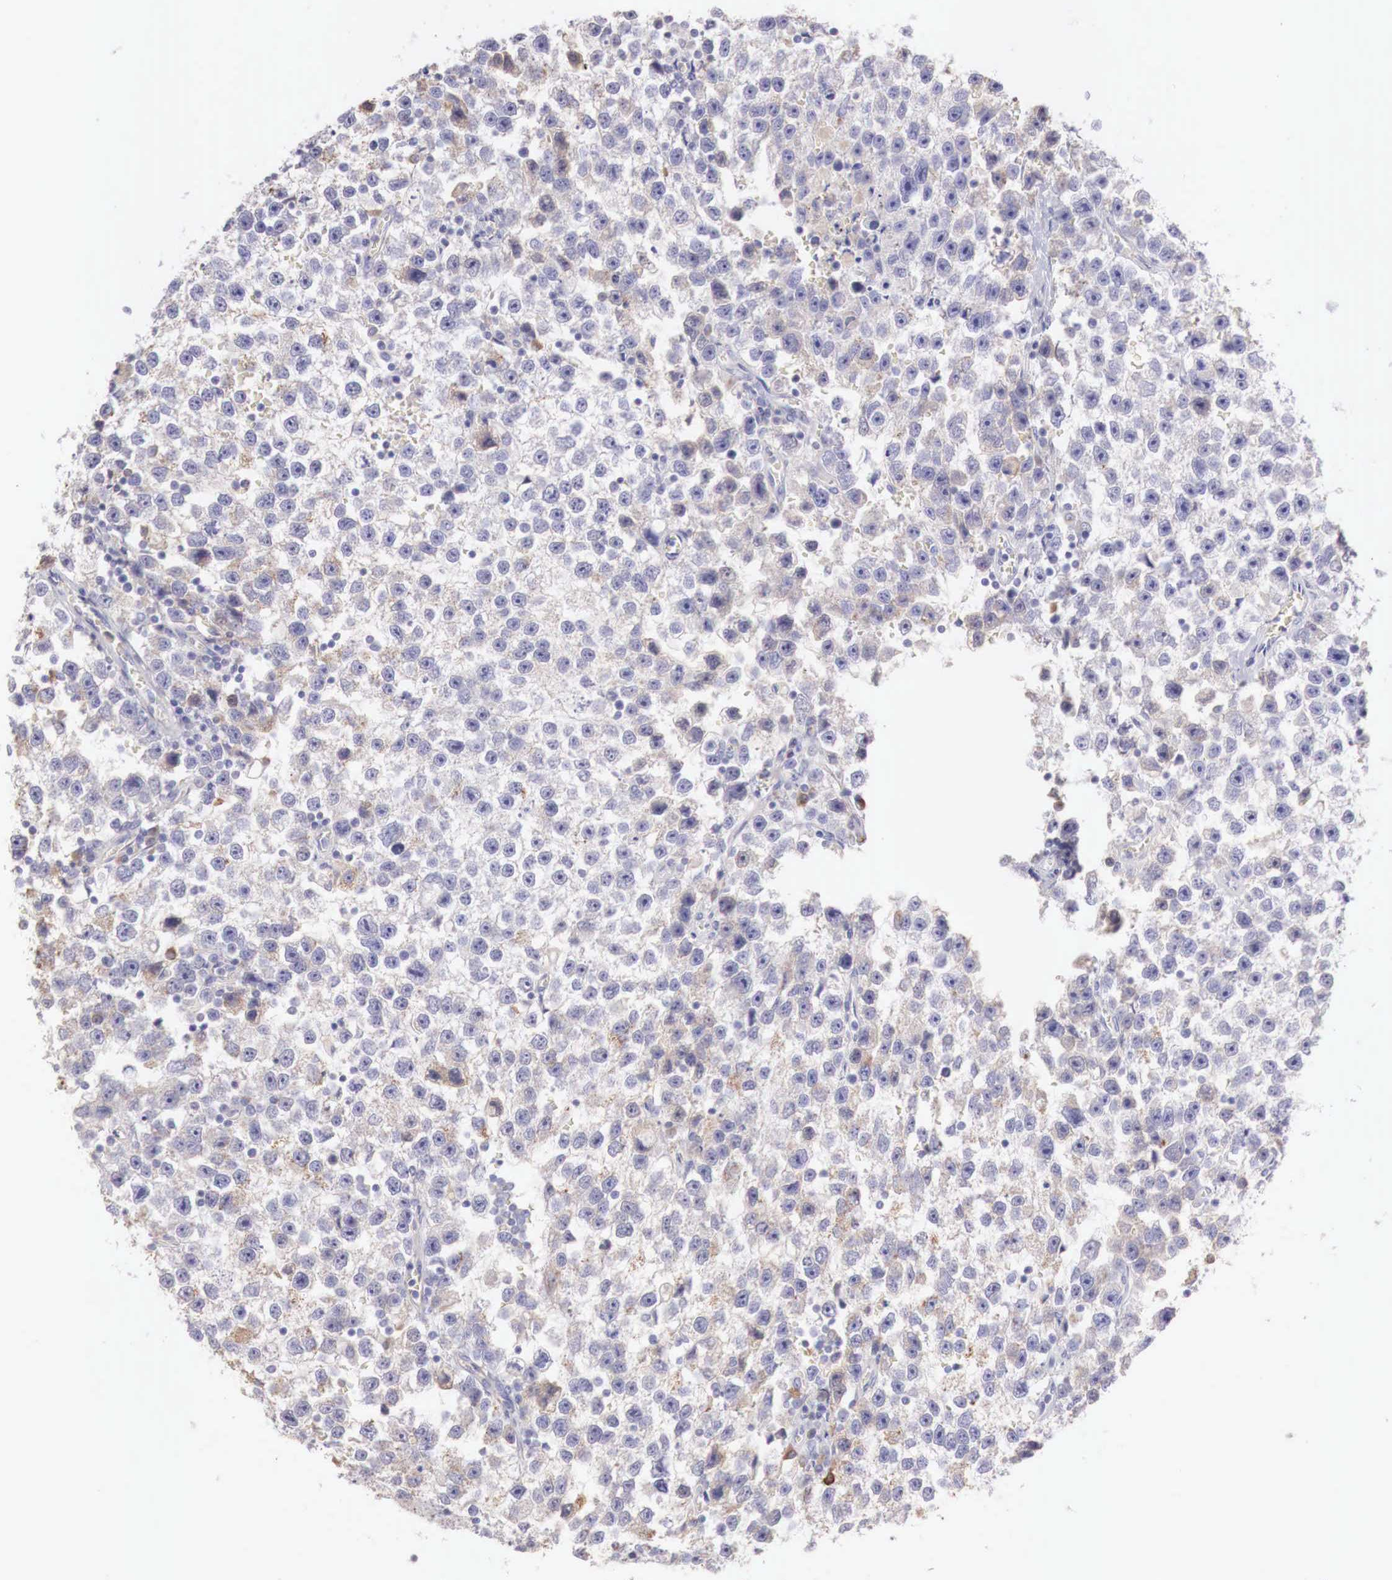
{"staining": {"intensity": "weak", "quantity": "<25%", "location": "cytoplasmic/membranous"}, "tissue": "testis cancer", "cell_type": "Tumor cells", "image_type": "cancer", "snomed": [{"axis": "morphology", "description": "Seminoma, NOS"}, {"axis": "topography", "description": "Testis"}], "caption": "Tumor cells are negative for protein expression in human testis cancer (seminoma). (Immunohistochemistry, brightfield microscopy, high magnification).", "gene": "XPNPEP2", "patient": {"sex": "male", "age": 33}}